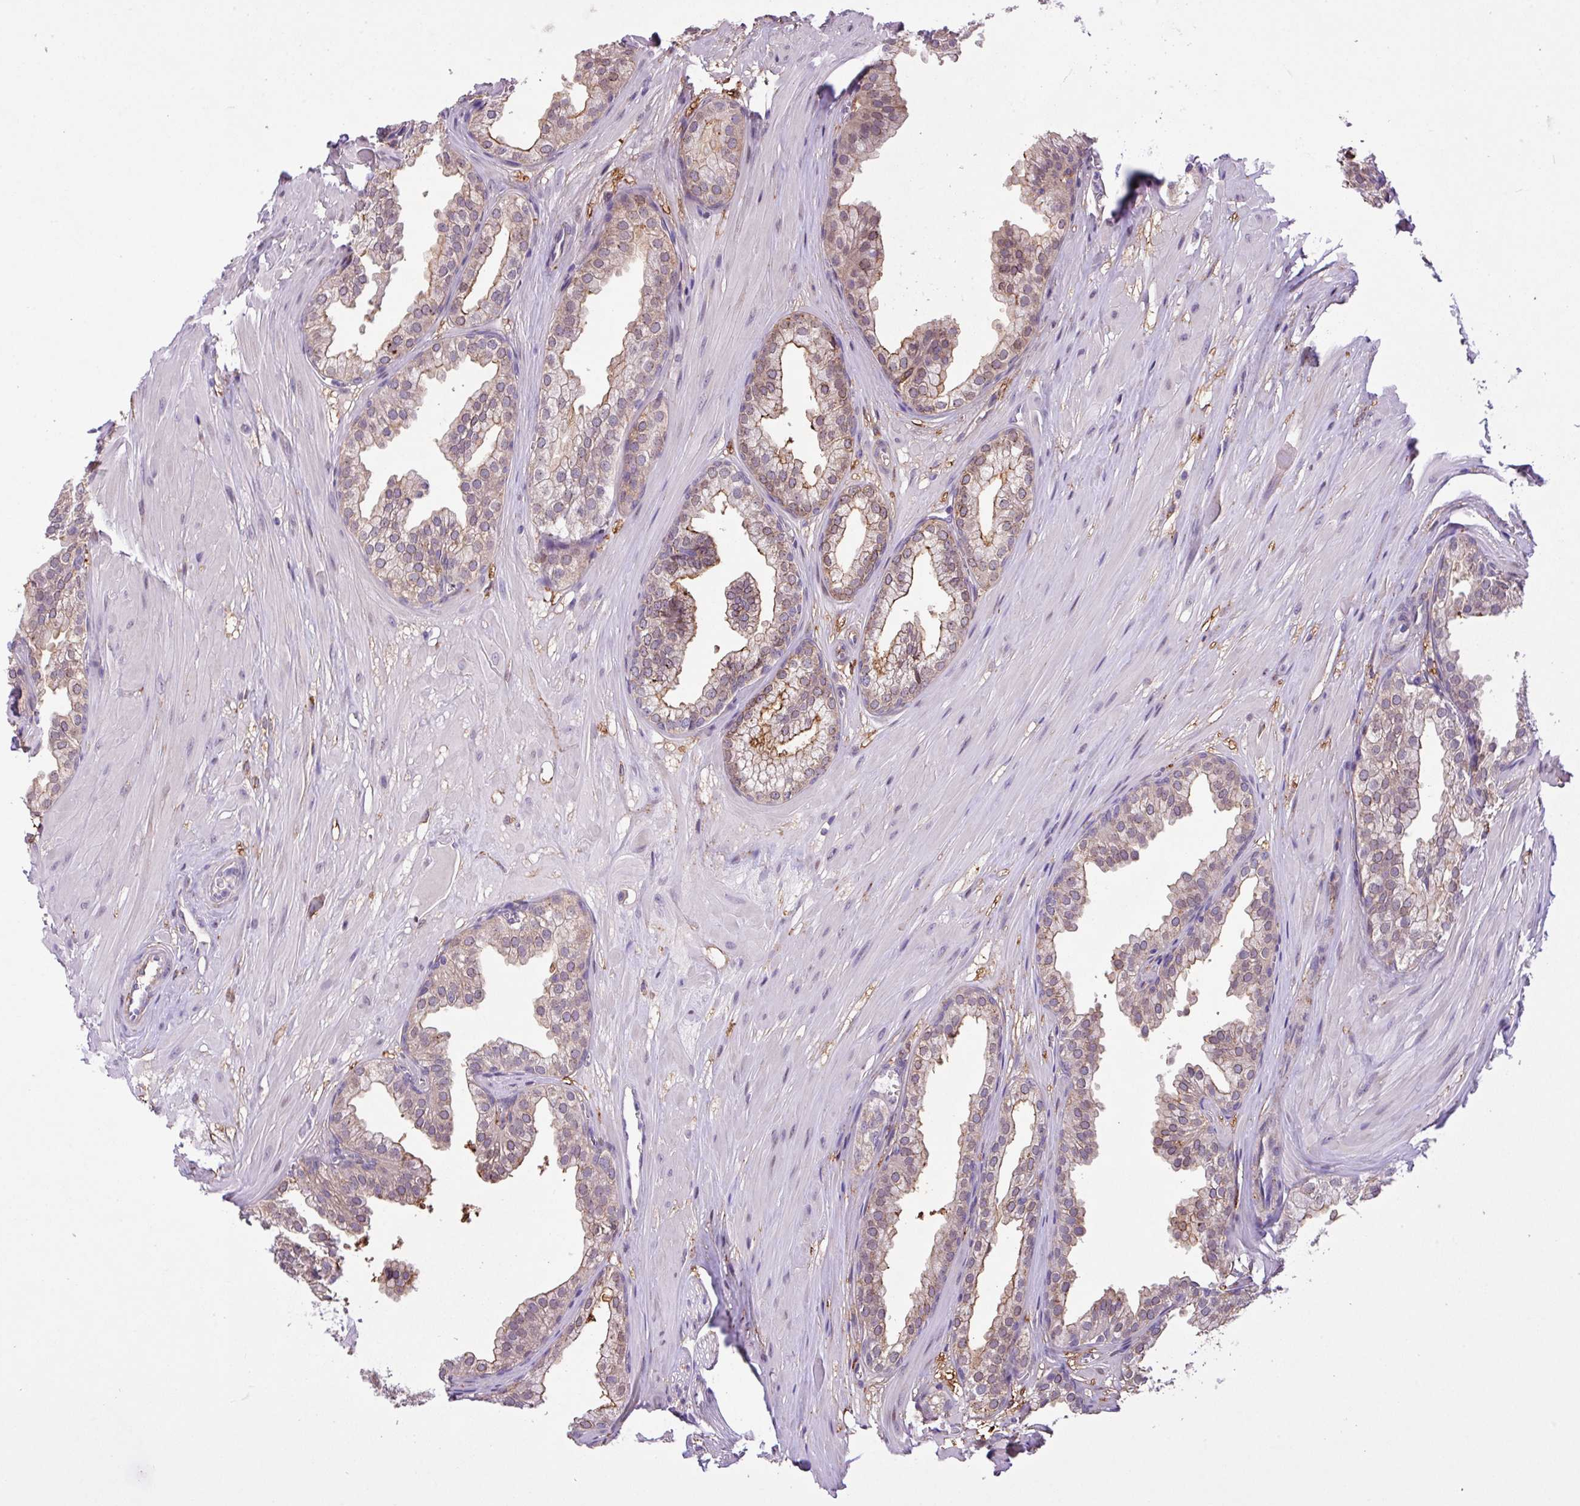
{"staining": {"intensity": "moderate", "quantity": "25%-75%", "location": "cytoplasmic/membranous"}, "tissue": "prostate", "cell_type": "Glandular cells", "image_type": "normal", "snomed": [{"axis": "morphology", "description": "Normal tissue, NOS"}, {"axis": "topography", "description": "Prostate"}, {"axis": "topography", "description": "Peripheral nerve tissue"}], "caption": "Immunohistochemical staining of unremarkable prostate shows 25%-75% levels of moderate cytoplasmic/membranous protein expression in about 25%-75% of glandular cells.", "gene": "RPP25L", "patient": {"sex": "male", "age": 55}}